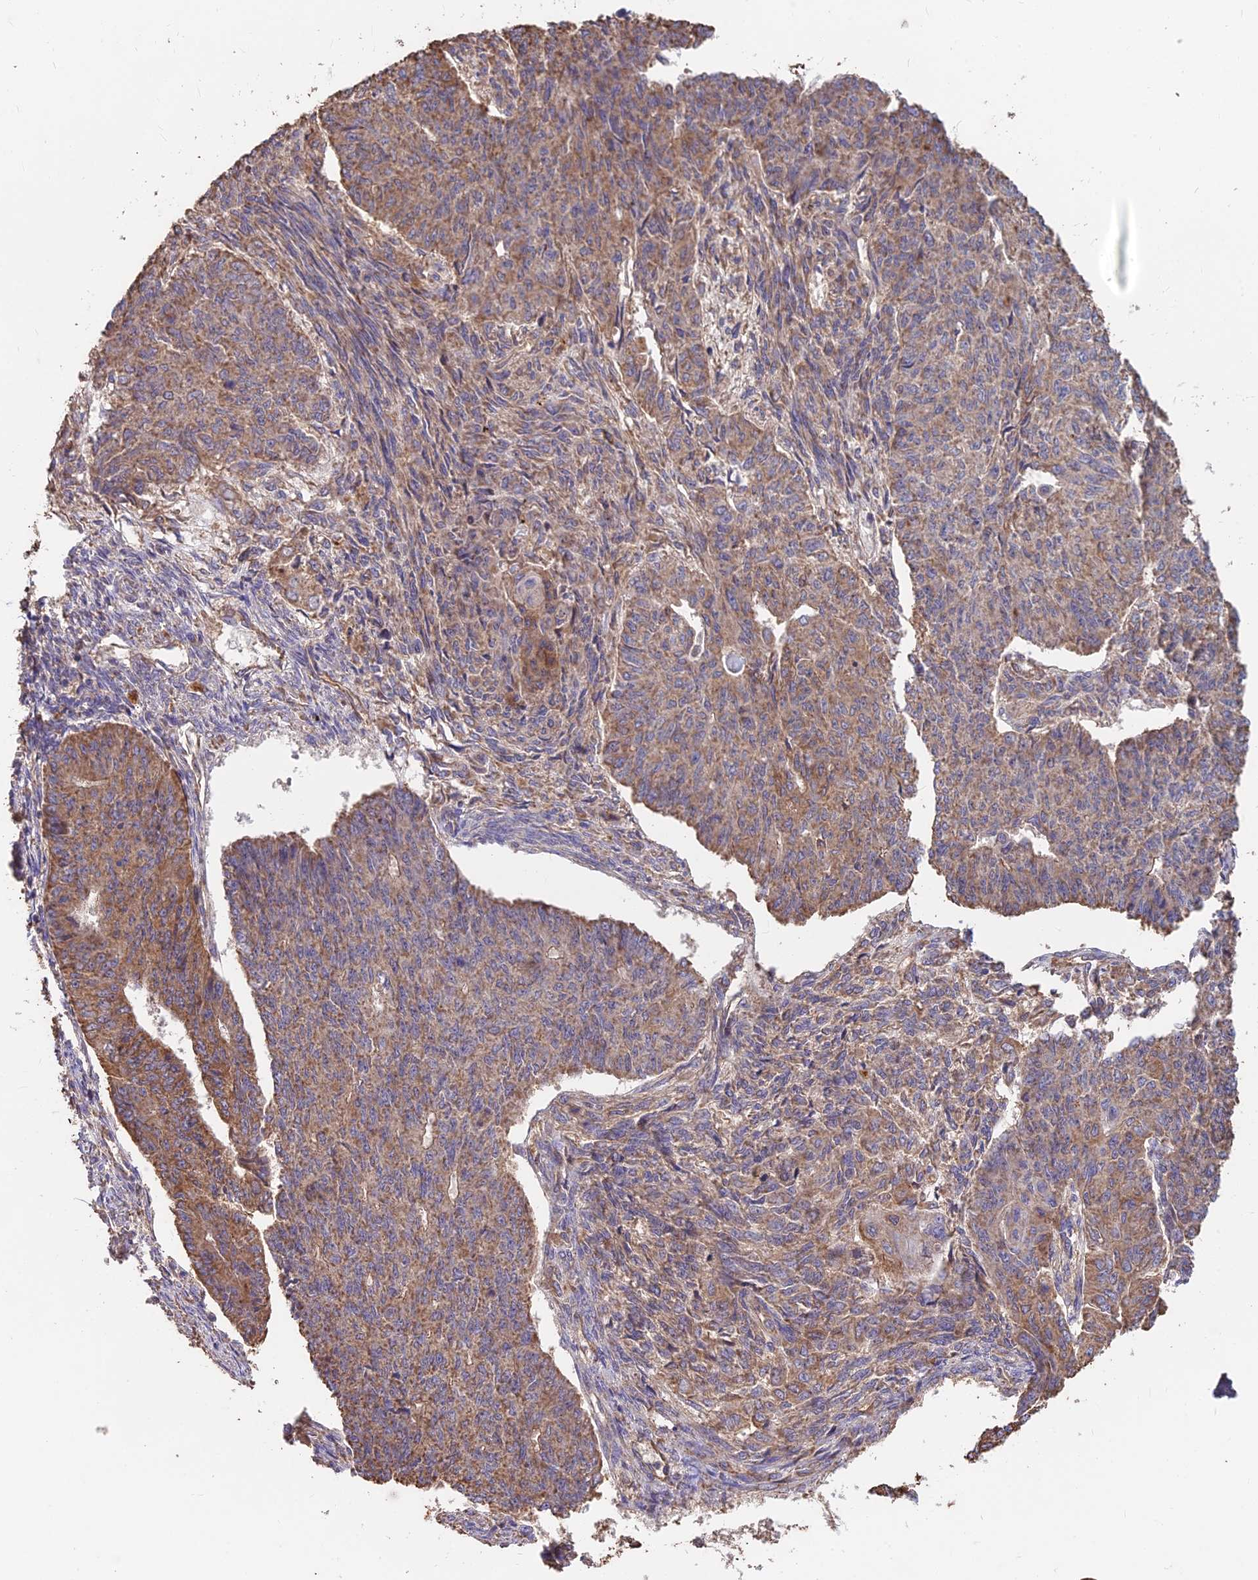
{"staining": {"intensity": "moderate", "quantity": ">75%", "location": "cytoplasmic/membranous"}, "tissue": "endometrial cancer", "cell_type": "Tumor cells", "image_type": "cancer", "snomed": [{"axis": "morphology", "description": "Adenocarcinoma, NOS"}, {"axis": "topography", "description": "Endometrium"}], "caption": "Immunohistochemical staining of human endometrial cancer (adenocarcinoma) displays moderate cytoplasmic/membranous protein positivity in about >75% of tumor cells.", "gene": "CEMIP2", "patient": {"sex": "female", "age": 32}}